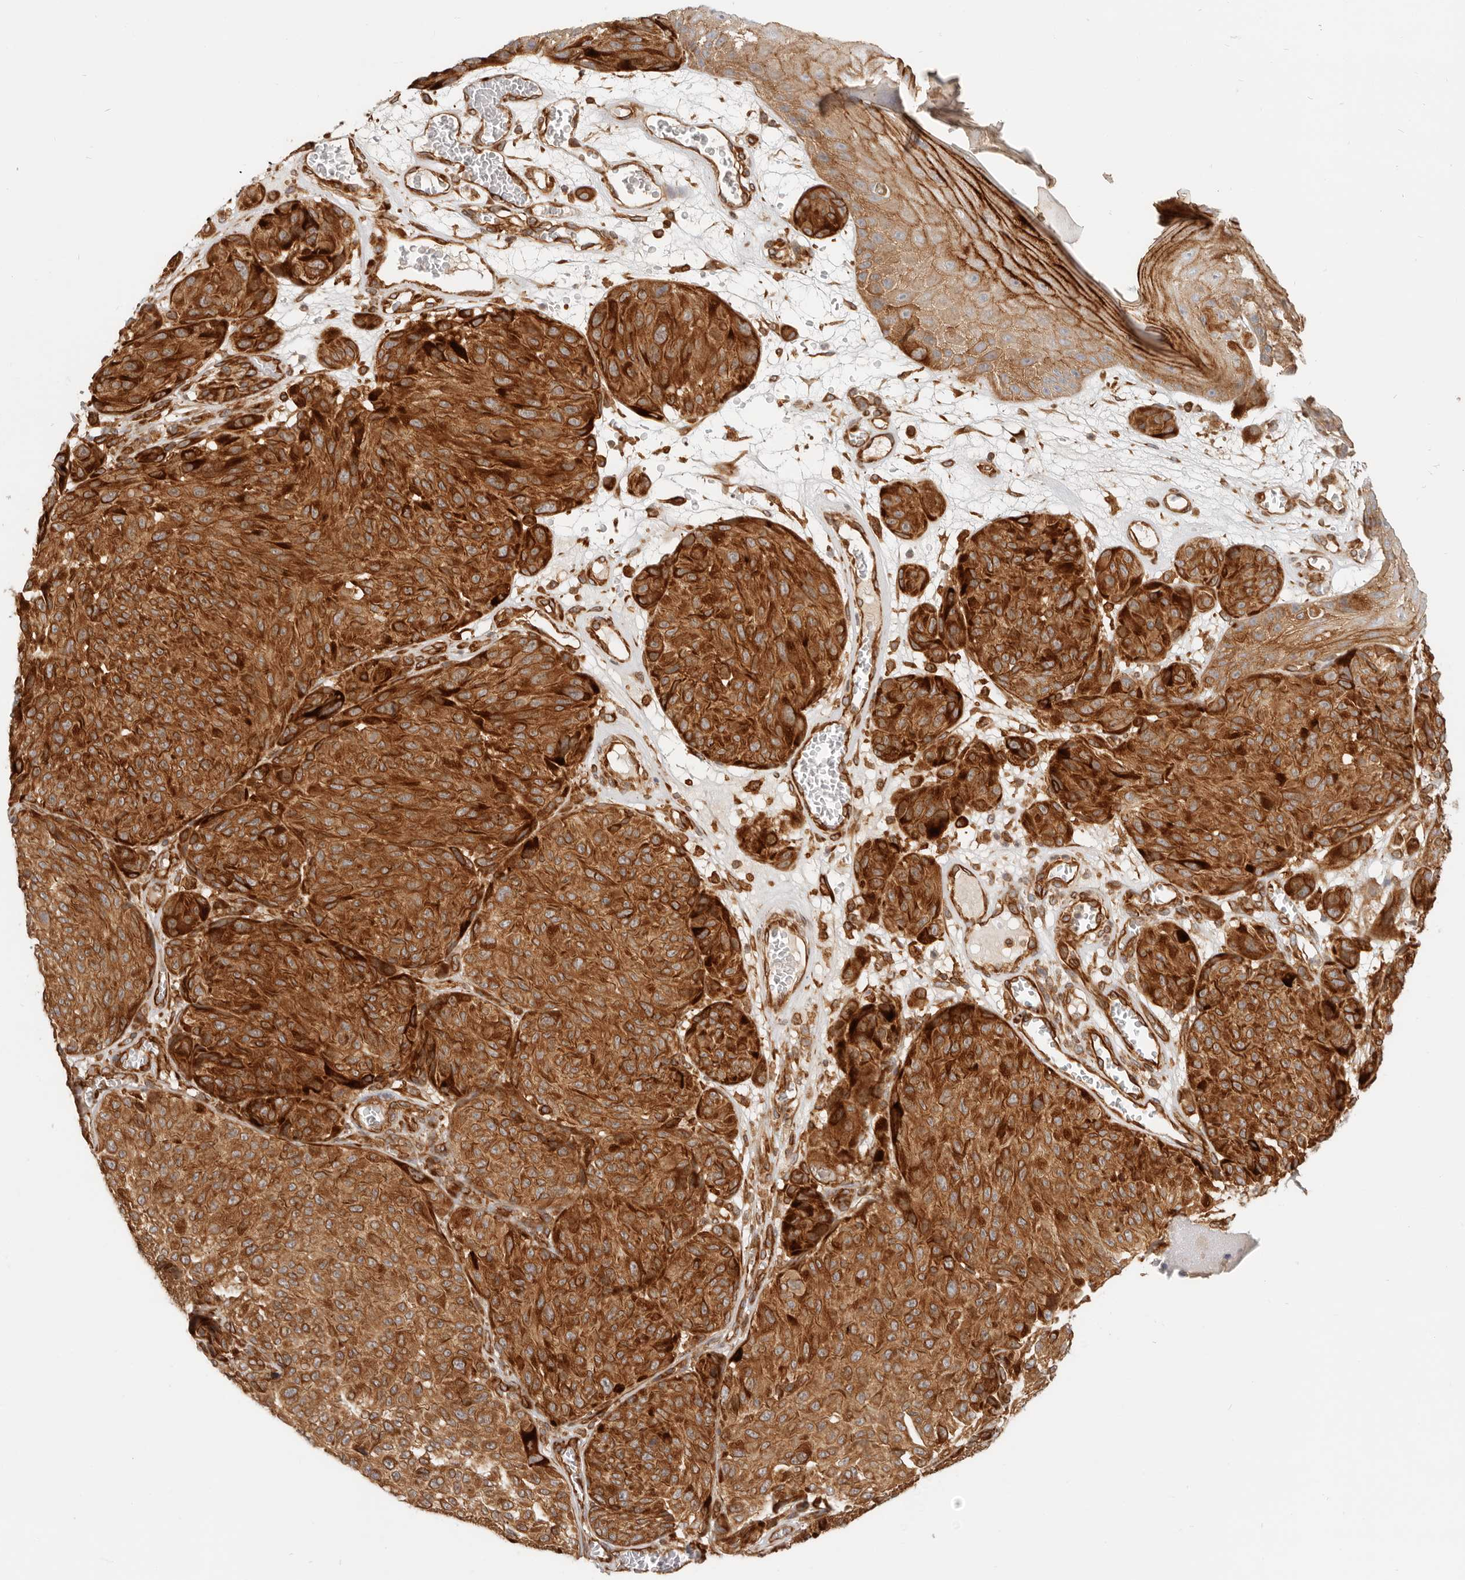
{"staining": {"intensity": "strong", "quantity": ">75%", "location": "cytoplasmic/membranous"}, "tissue": "melanoma", "cell_type": "Tumor cells", "image_type": "cancer", "snomed": [{"axis": "morphology", "description": "Malignant melanoma, NOS"}, {"axis": "topography", "description": "Skin"}], "caption": "Melanoma stained for a protein exhibits strong cytoplasmic/membranous positivity in tumor cells.", "gene": "UFSP1", "patient": {"sex": "male", "age": 83}}